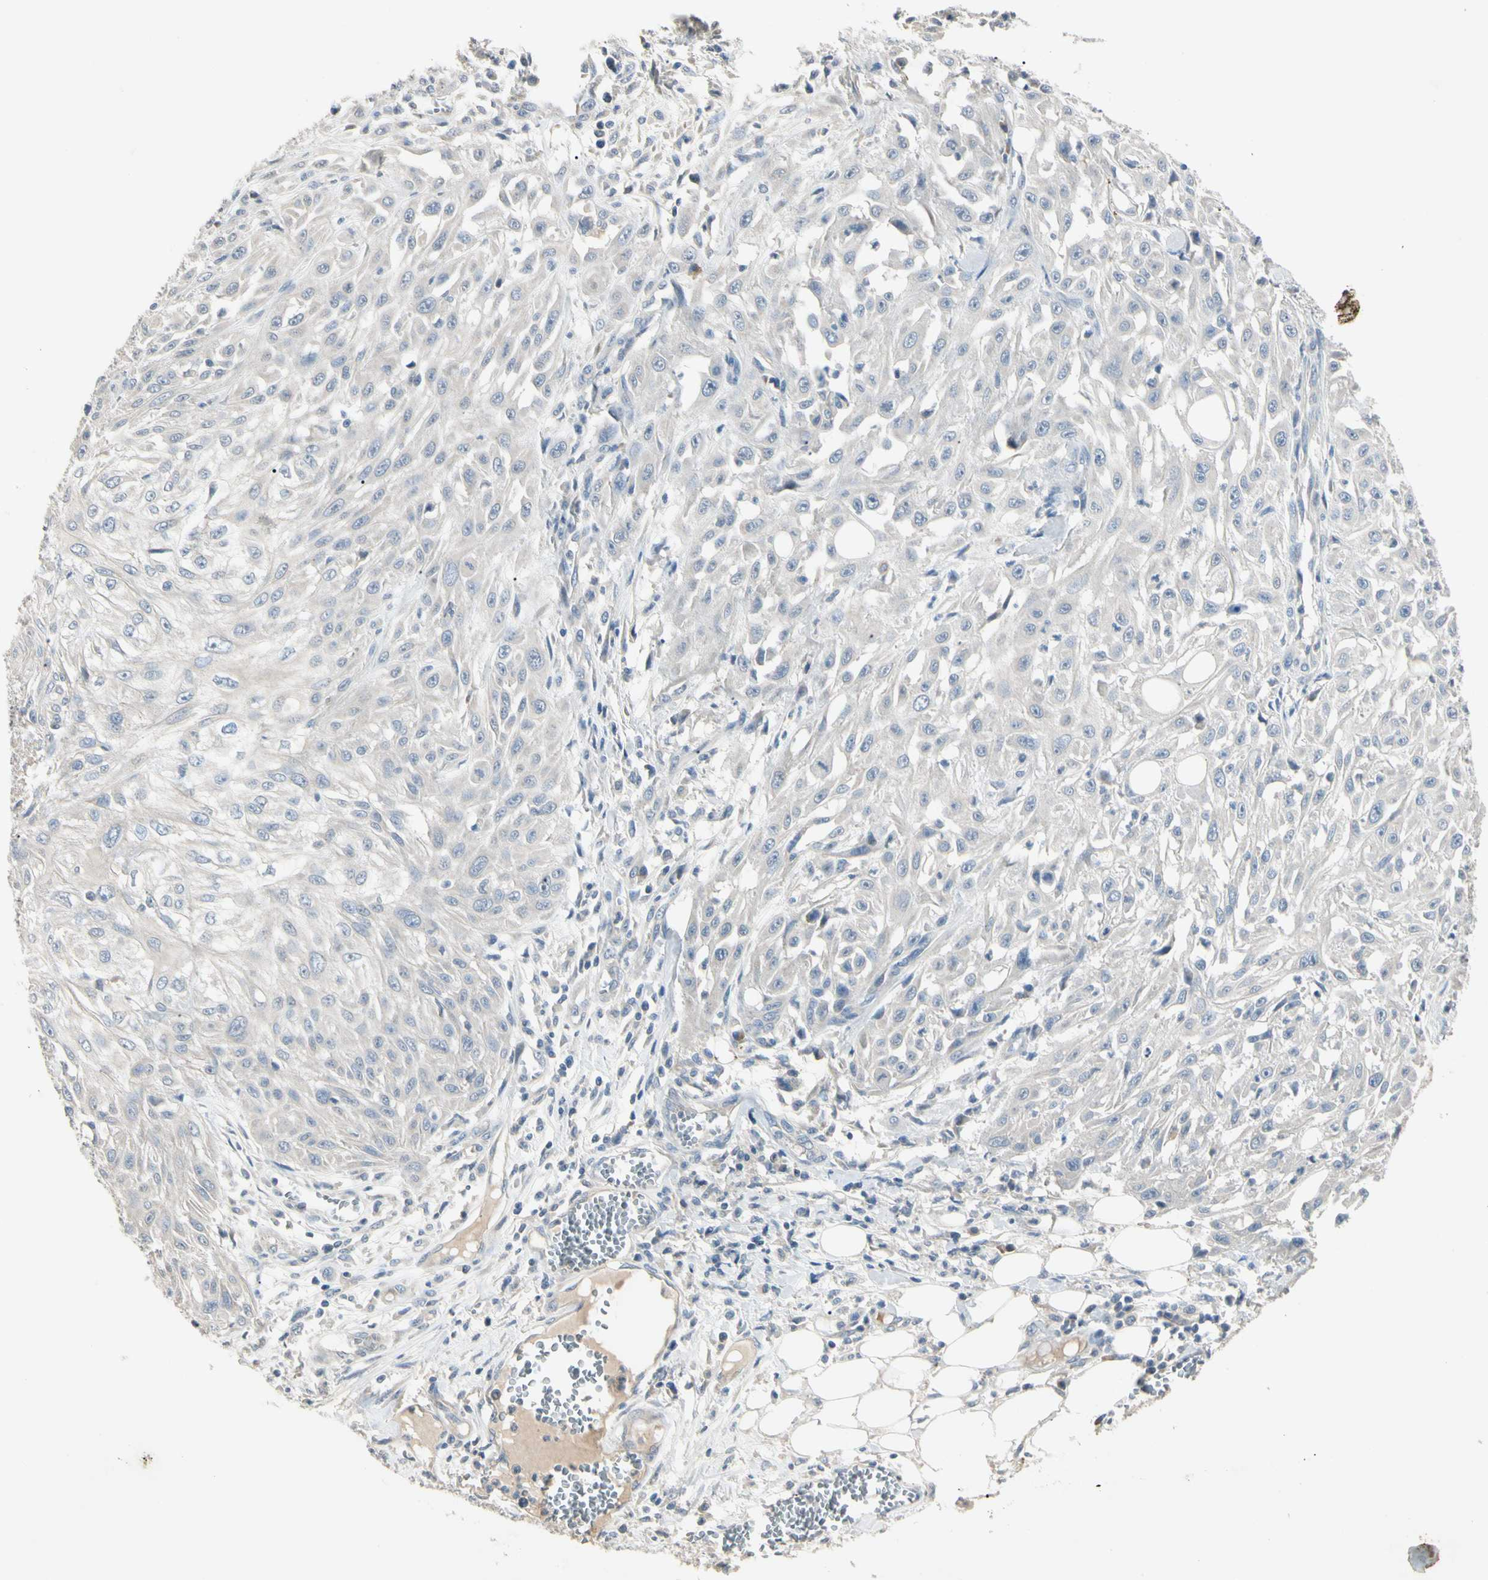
{"staining": {"intensity": "negative", "quantity": "none", "location": "none"}, "tissue": "skin cancer", "cell_type": "Tumor cells", "image_type": "cancer", "snomed": [{"axis": "morphology", "description": "Squamous cell carcinoma, NOS"}, {"axis": "topography", "description": "Skin"}], "caption": "Tumor cells show no significant protein positivity in squamous cell carcinoma (skin).", "gene": "PRSS21", "patient": {"sex": "male", "age": 75}}